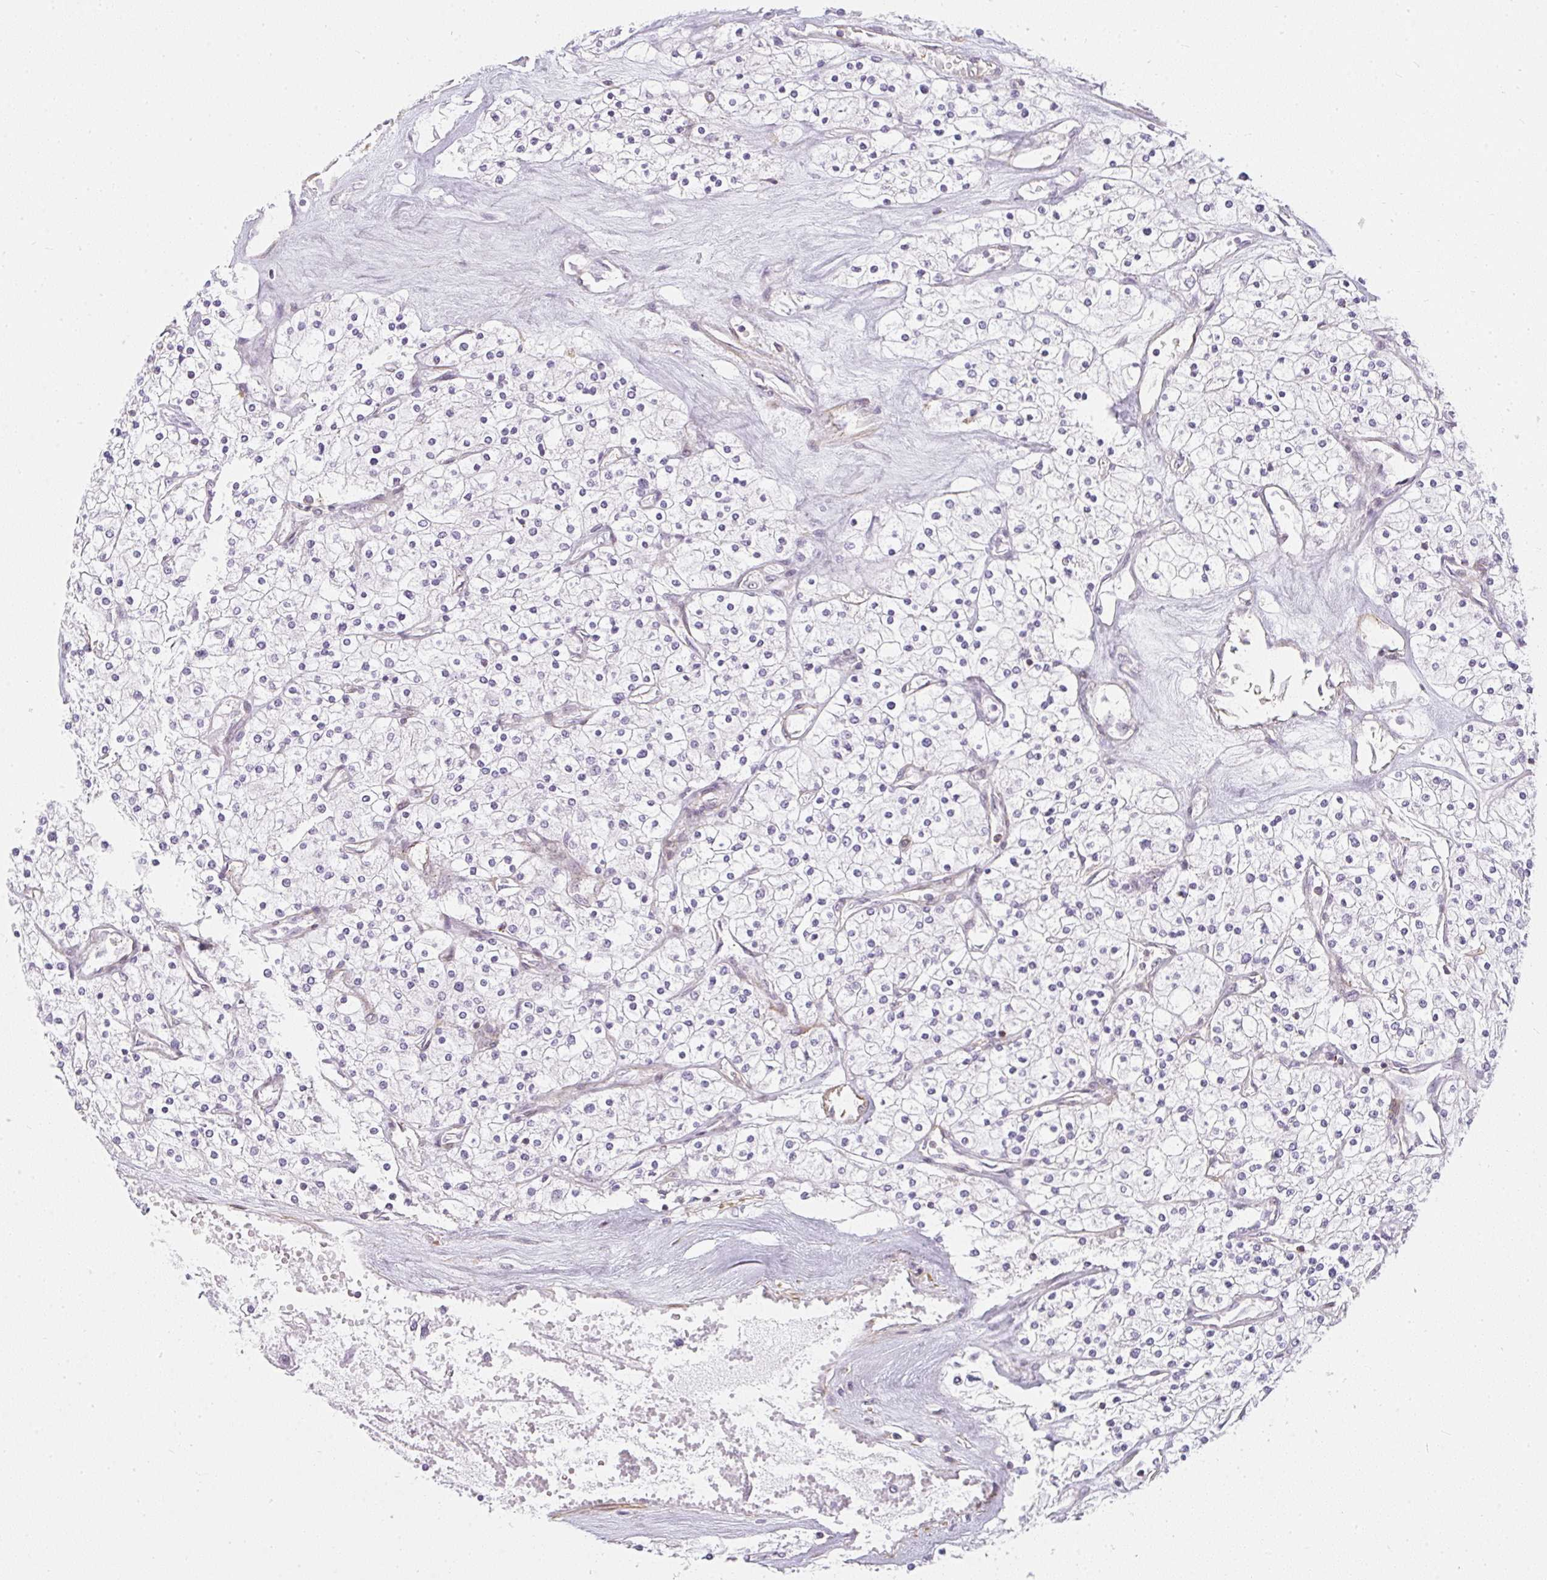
{"staining": {"intensity": "negative", "quantity": "none", "location": "none"}, "tissue": "renal cancer", "cell_type": "Tumor cells", "image_type": "cancer", "snomed": [{"axis": "morphology", "description": "Adenocarcinoma, NOS"}, {"axis": "topography", "description": "Kidney"}], "caption": "A high-resolution image shows immunohistochemistry (IHC) staining of adenocarcinoma (renal), which shows no significant staining in tumor cells.", "gene": "SULF1", "patient": {"sex": "male", "age": 80}}